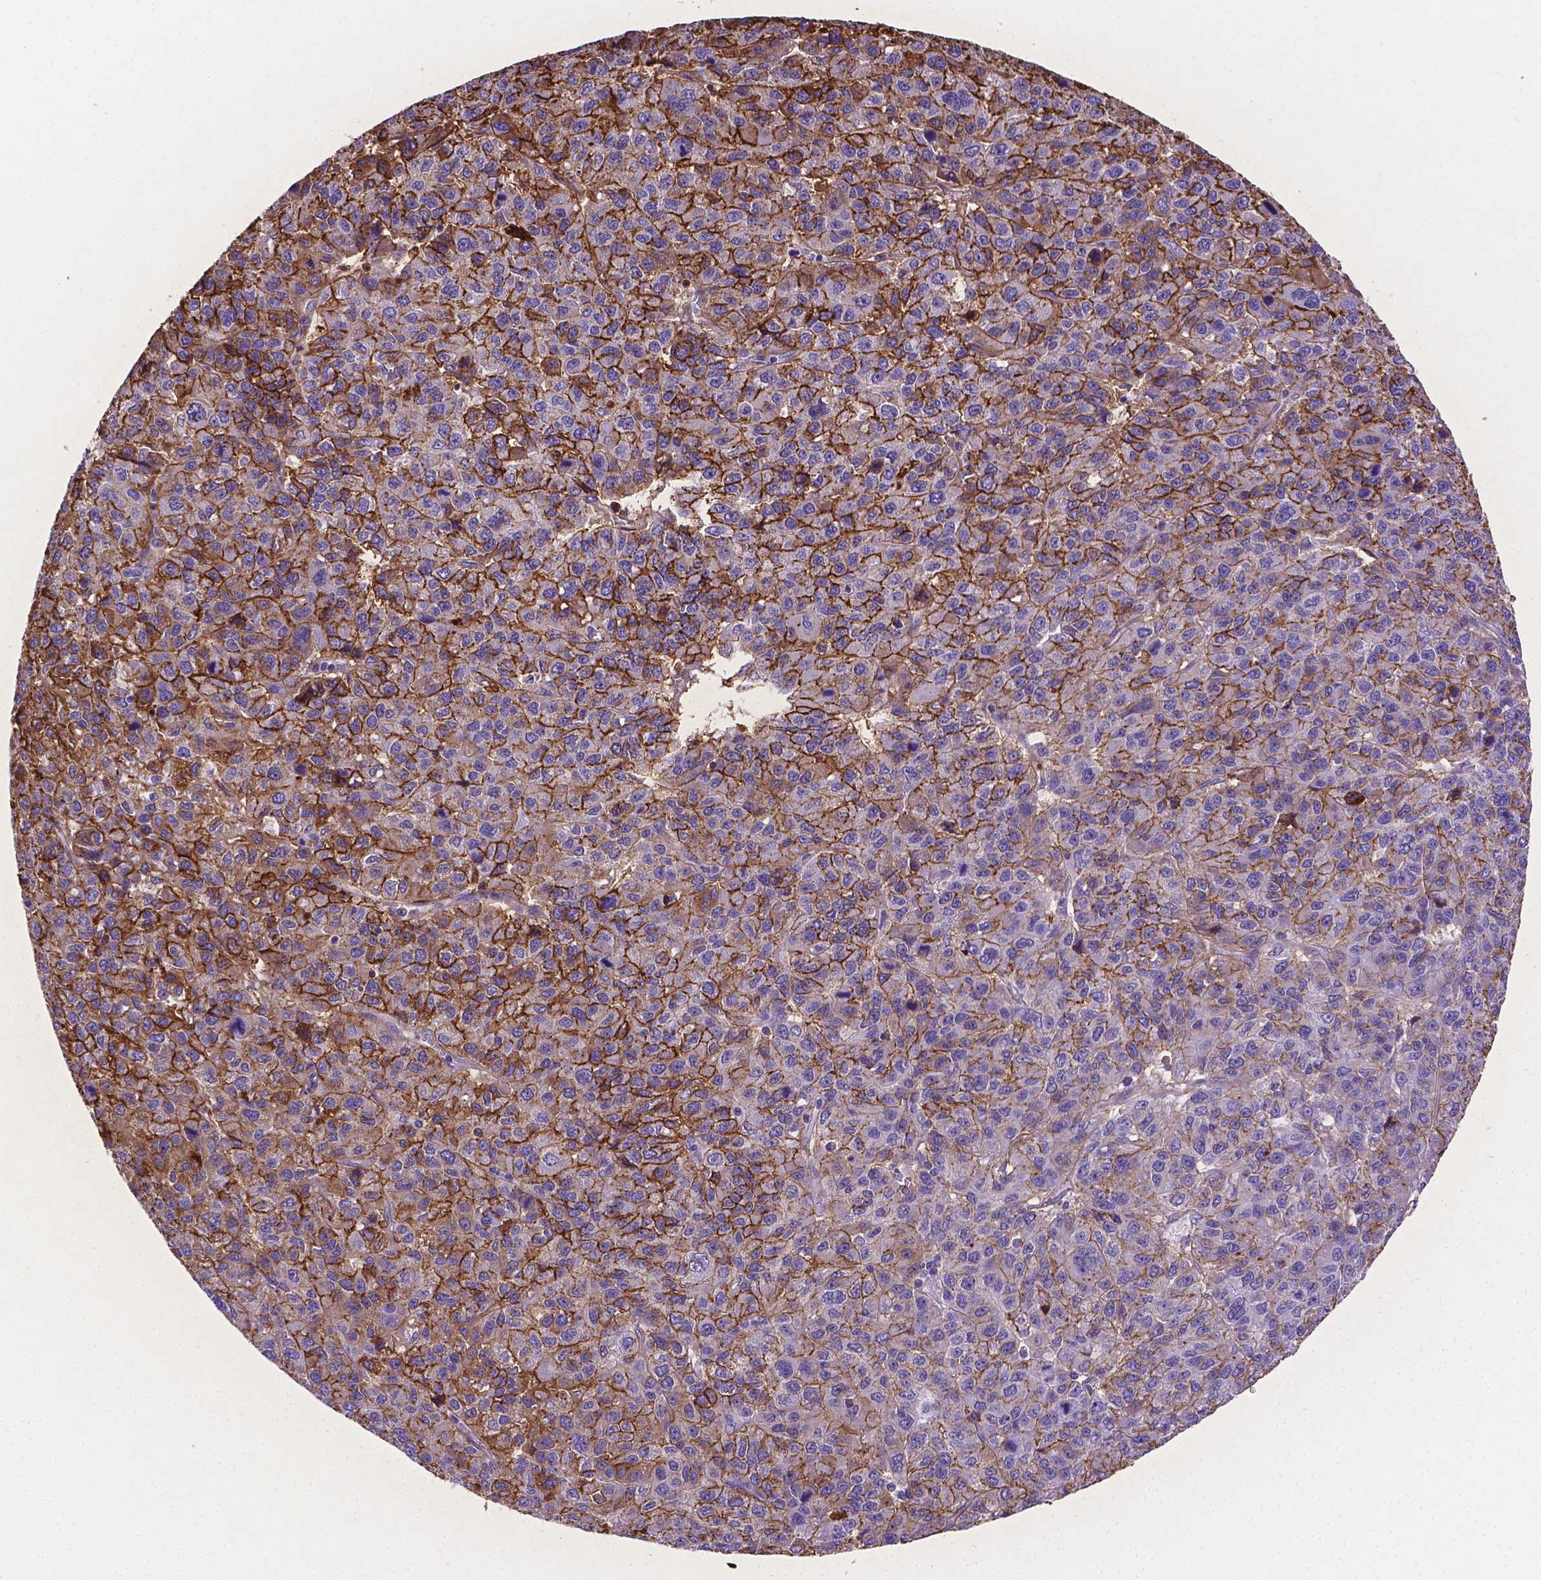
{"staining": {"intensity": "strong", "quantity": "25%-75%", "location": "cytoplasmic/membranous"}, "tissue": "liver cancer", "cell_type": "Tumor cells", "image_type": "cancer", "snomed": [{"axis": "morphology", "description": "Carcinoma, Hepatocellular, NOS"}, {"axis": "topography", "description": "Liver"}], "caption": "The image reveals staining of liver cancer (hepatocellular carcinoma), revealing strong cytoplasmic/membranous protein positivity (brown color) within tumor cells.", "gene": "APOE", "patient": {"sex": "male", "age": 69}}